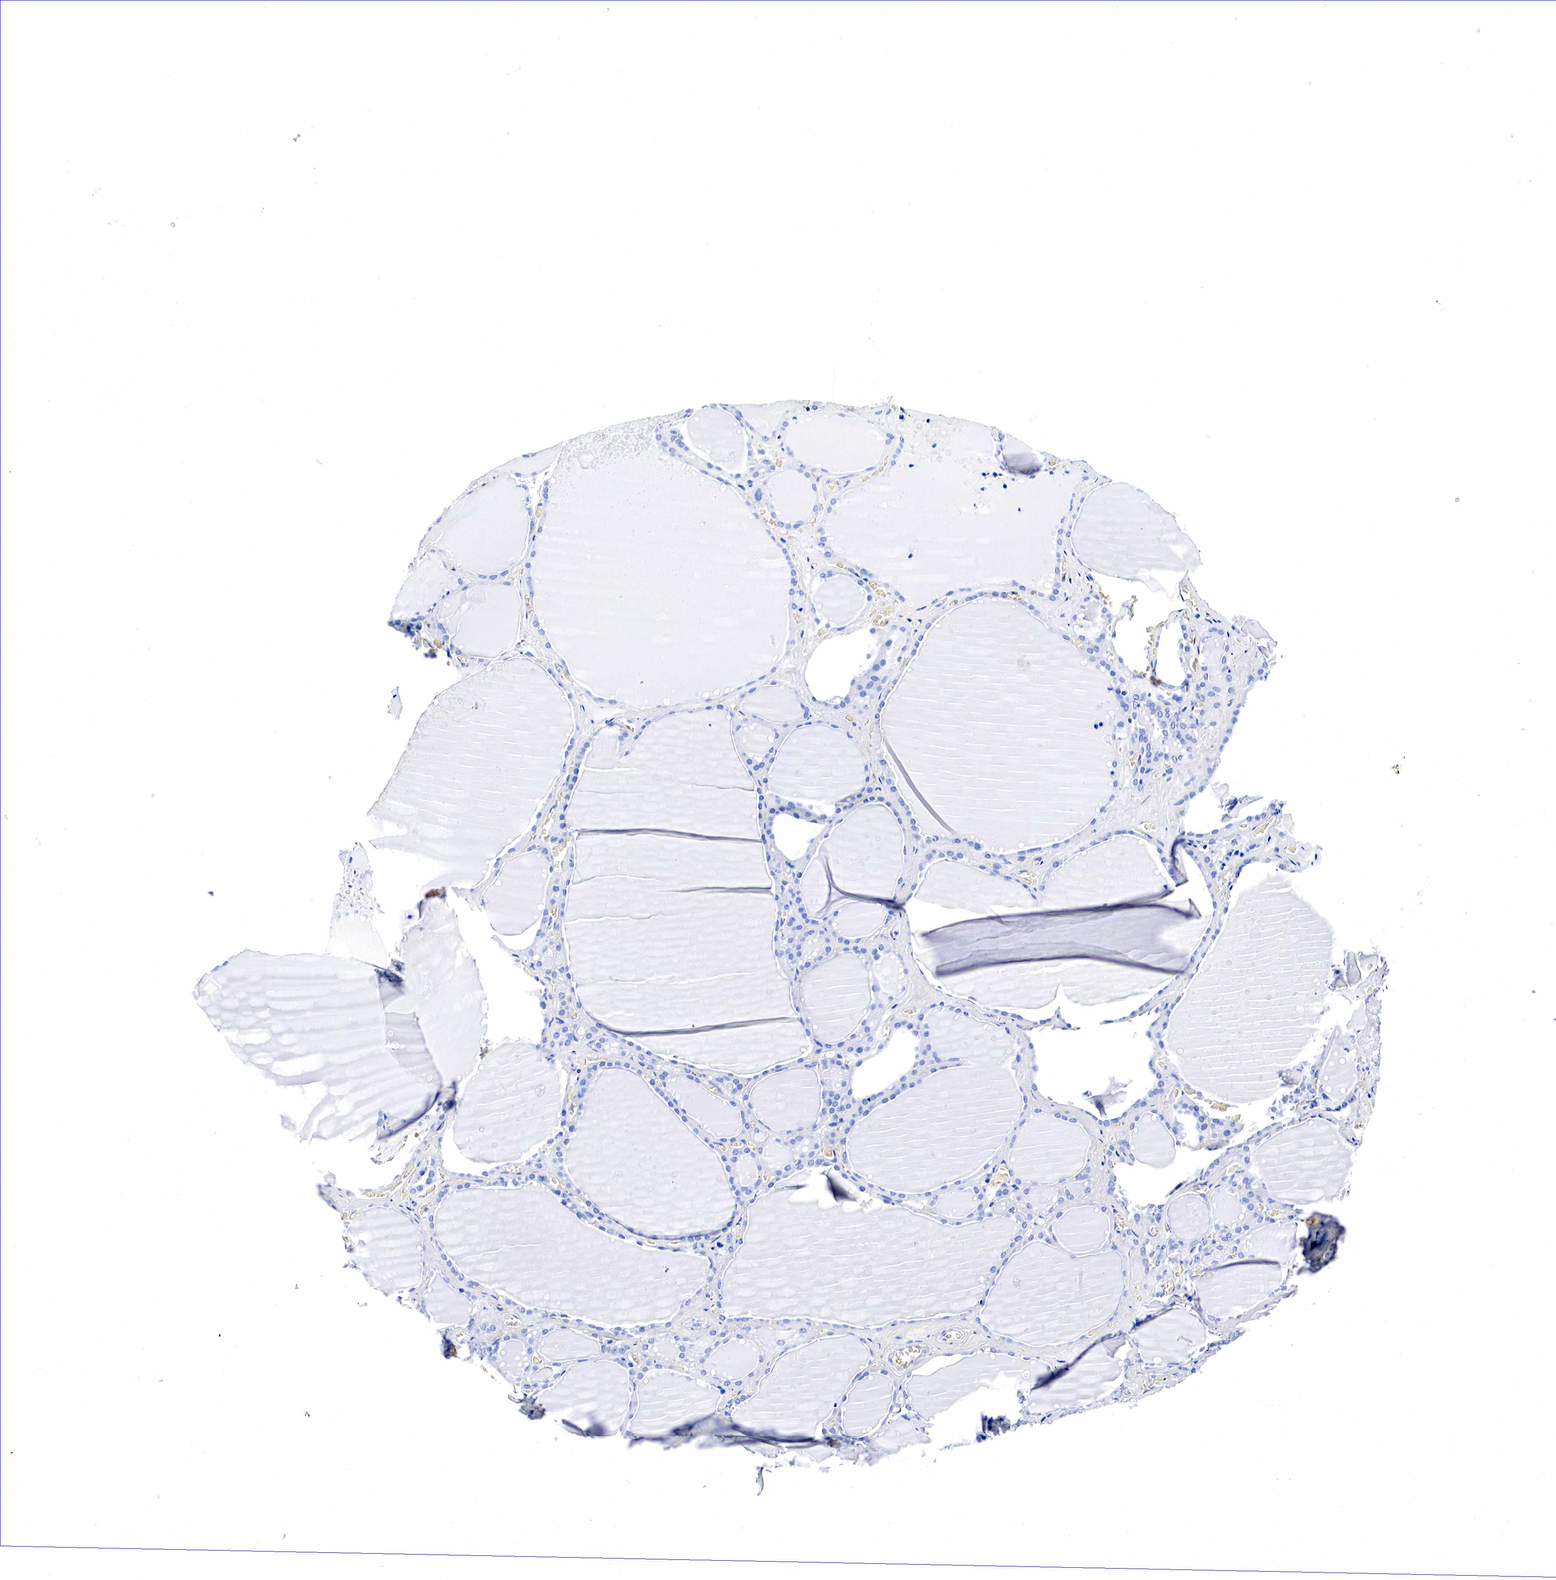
{"staining": {"intensity": "negative", "quantity": "none", "location": "none"}, "tissue": "thyroid gland", "cell_type": "Glandular cells", "image_type": "normal", "snomed": [{"axis": "morphology", "description": "Normal tissue, NOS"}, {"axis": "topography", "description": "Thyroid gland"}], "caption": "Image shows no significant protein staining in glandular cells of benign thyroid gland.", "gene": "GCG", "patient": {"sex": "male", "age": 76}}